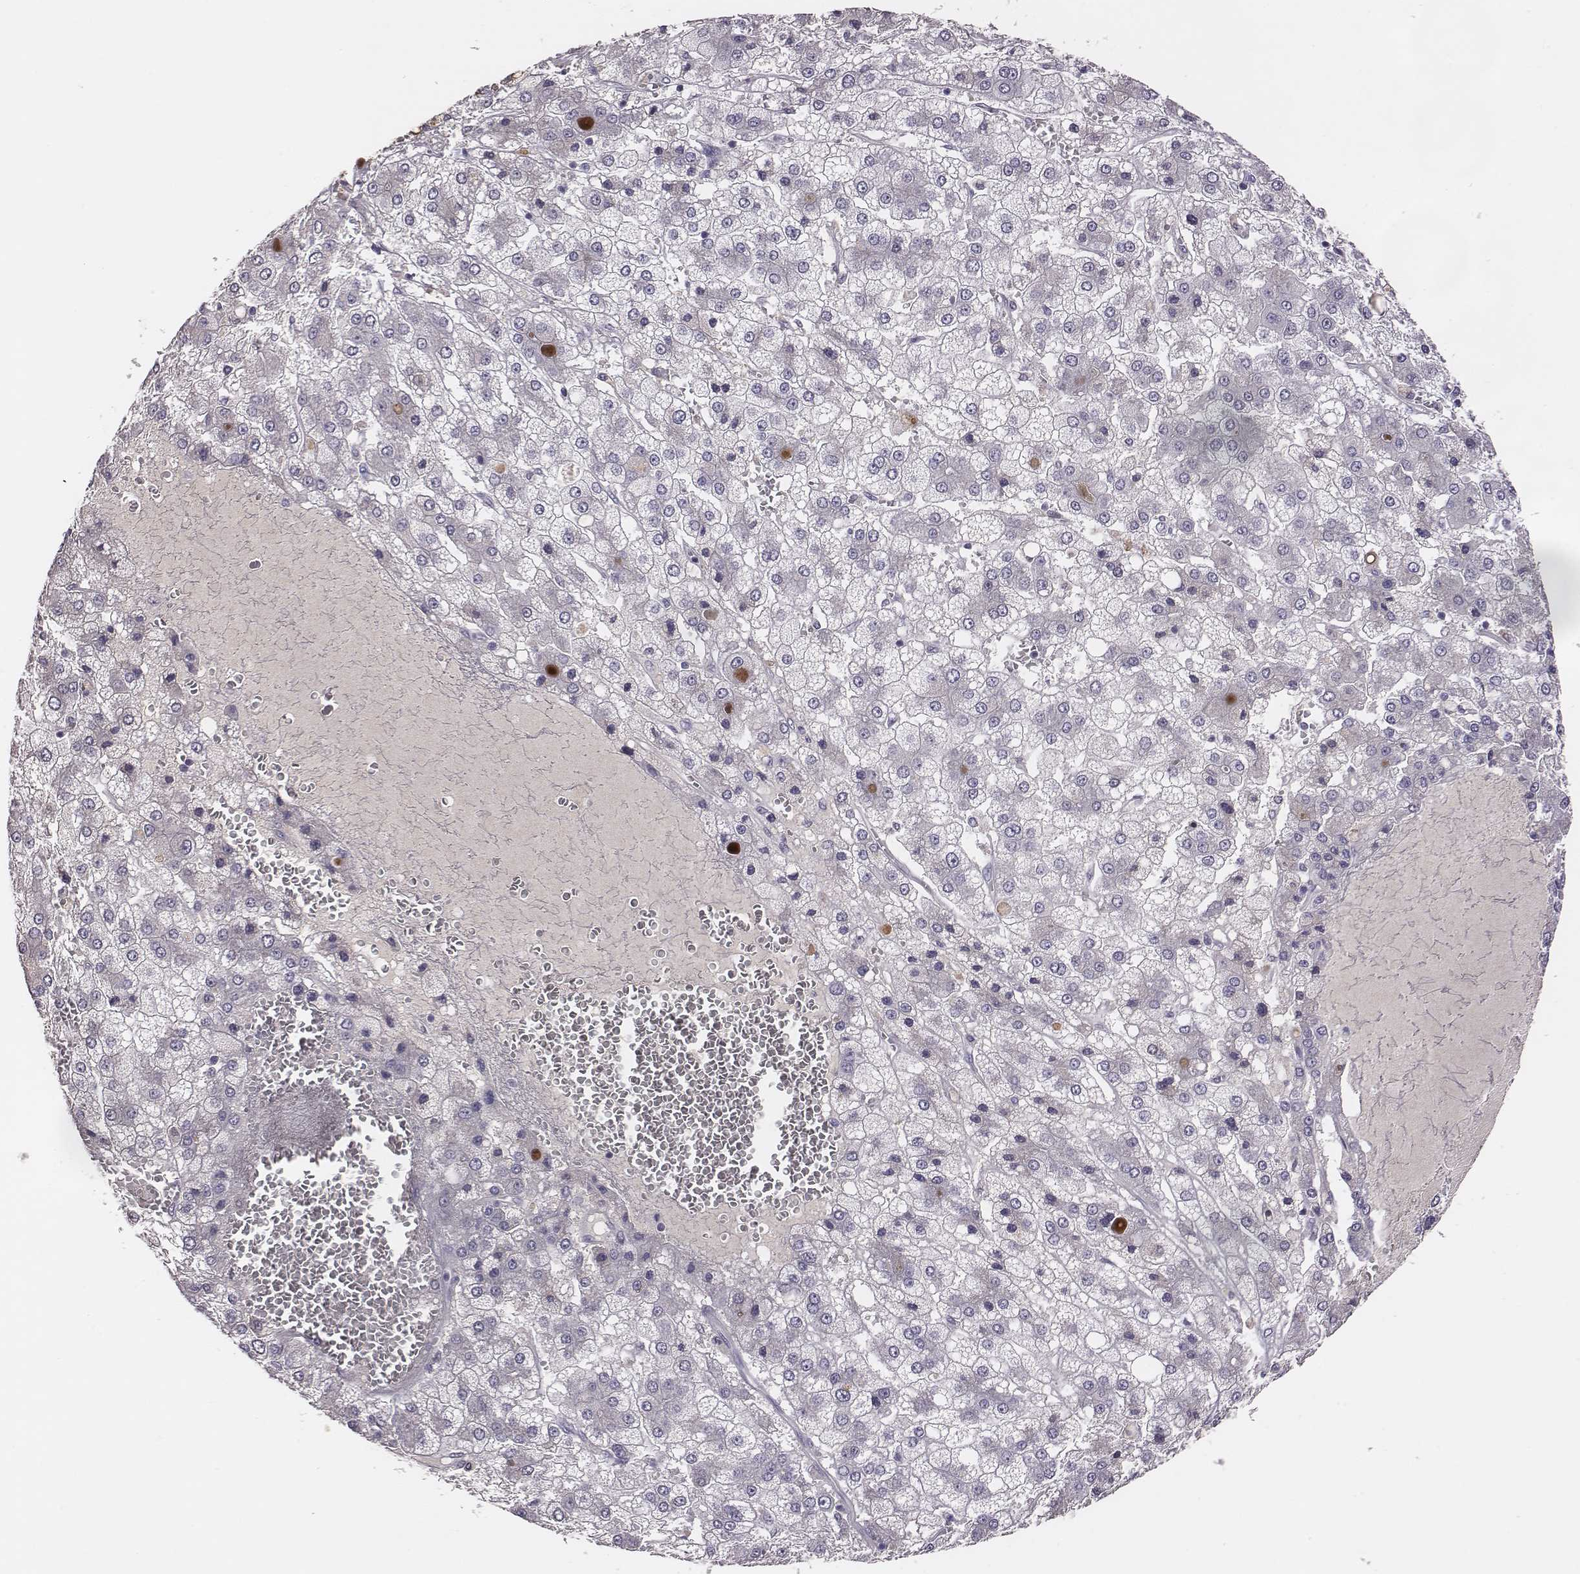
{"staining": {"intensity": "negative", "quantity": "none", "location": "none"}, "tissue": "liver cancer", "cell_type": "Tumor cells", "image_type": "cancer", "snomed": [{"axis": "morphology", "description": "Carcinoma, Hepatocellular, NOS"}, {"axis": "topography", "description": "Liver"}], "caption": "Protein analysis of liver cancer reveals no significant staining in tumor cells.", "gene": "EN1", "patient": {"sex": "male", "age": 73}}